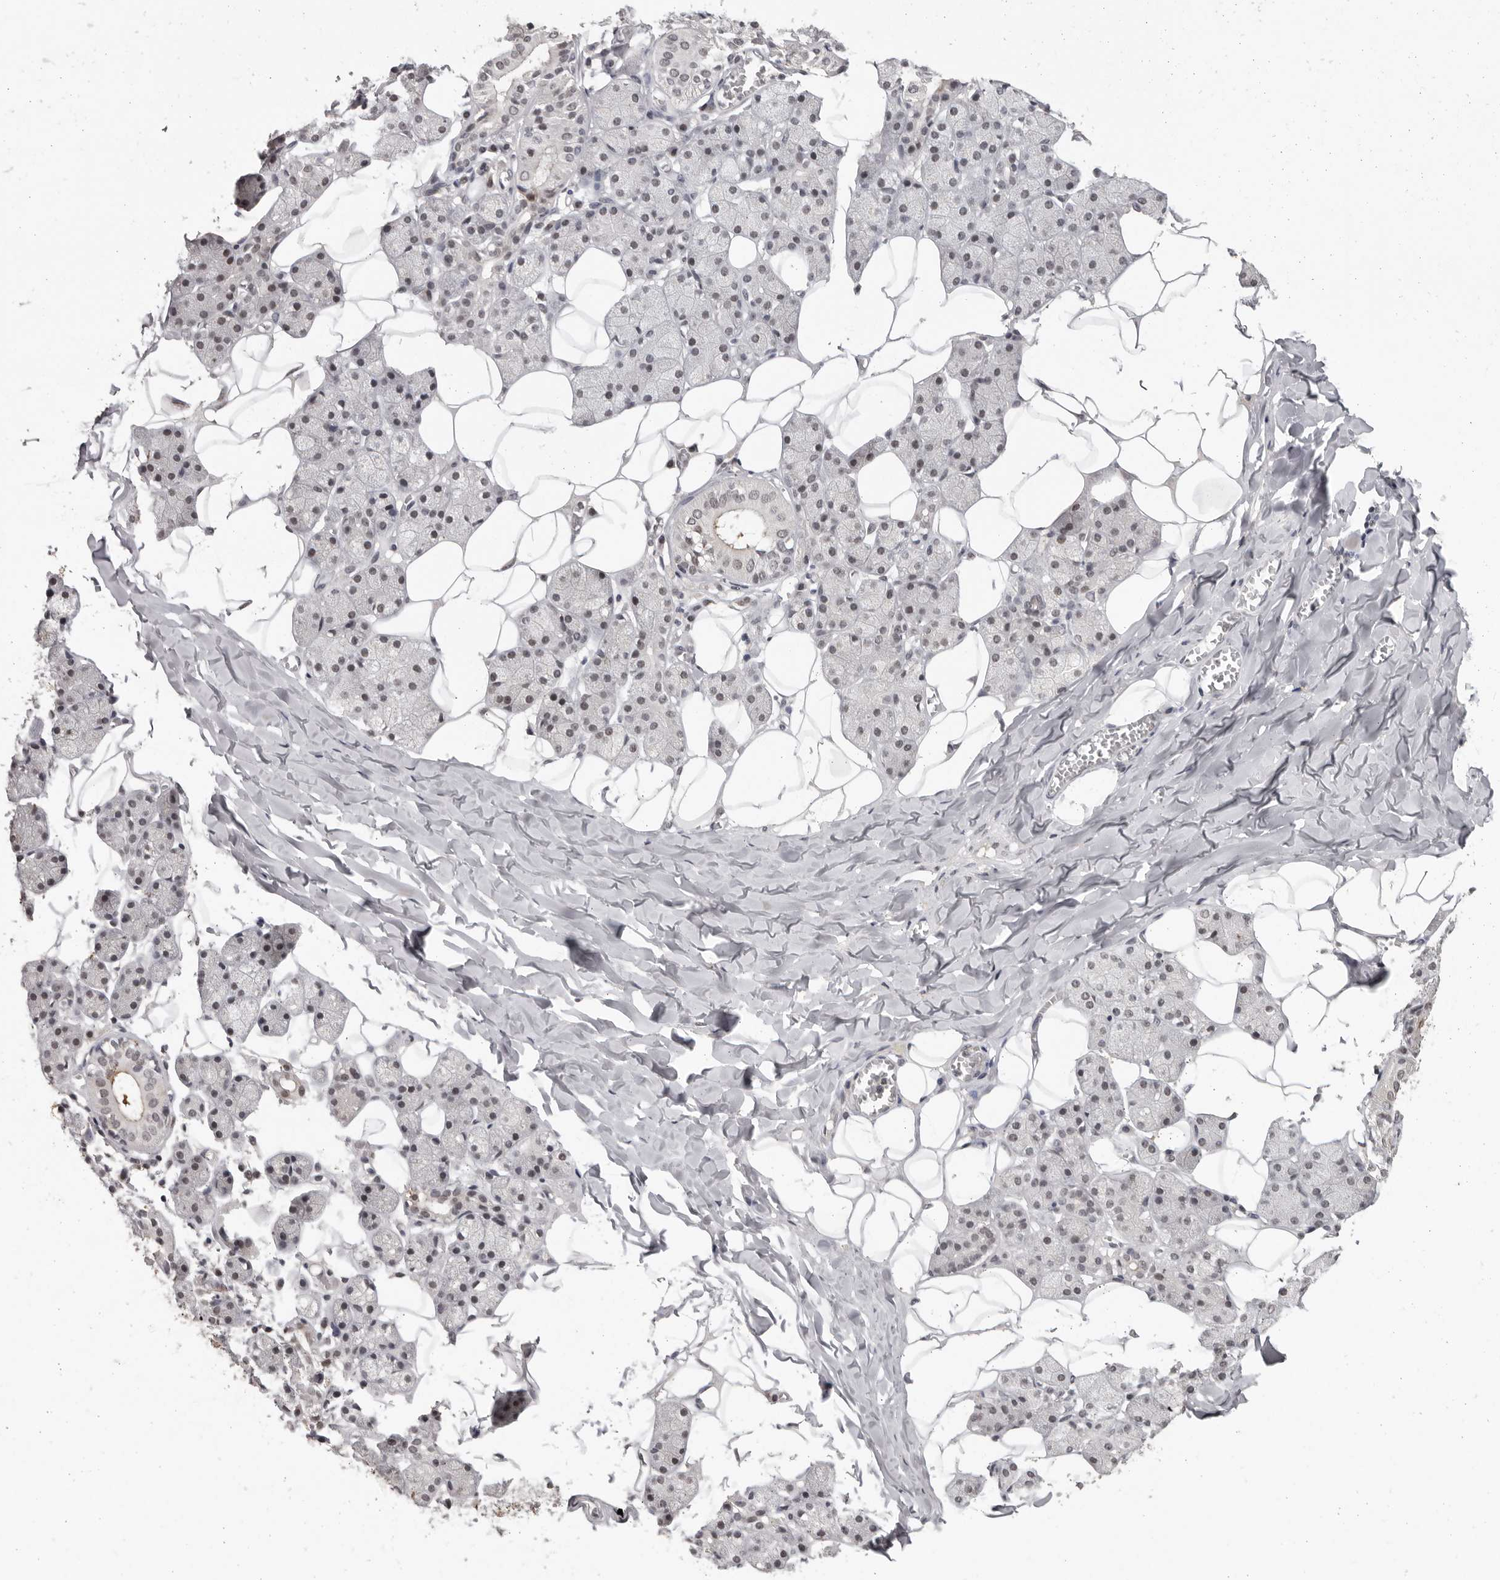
{"staining": {"intensity": "weak", "quantity": "<25%", "location": "cytoplasmic/membranous,nuclear"}, "tissue": "salivary gland", "cell_type": "Glandular cells", "image_type": "normal", "snomed": [{"axis": "morphology", "description": "Normal tissue, NOS"}, {"axis": "topography", "description": "Salivary gland"}], "caption": "Glandular cells show no significant protein staining in normal salivary gland. (DAB immunohistochemistry visualized using brightfield microscopy, high magnification).", "gene": "SRCAP", "patient": {"sex": "female", "age": 33}}